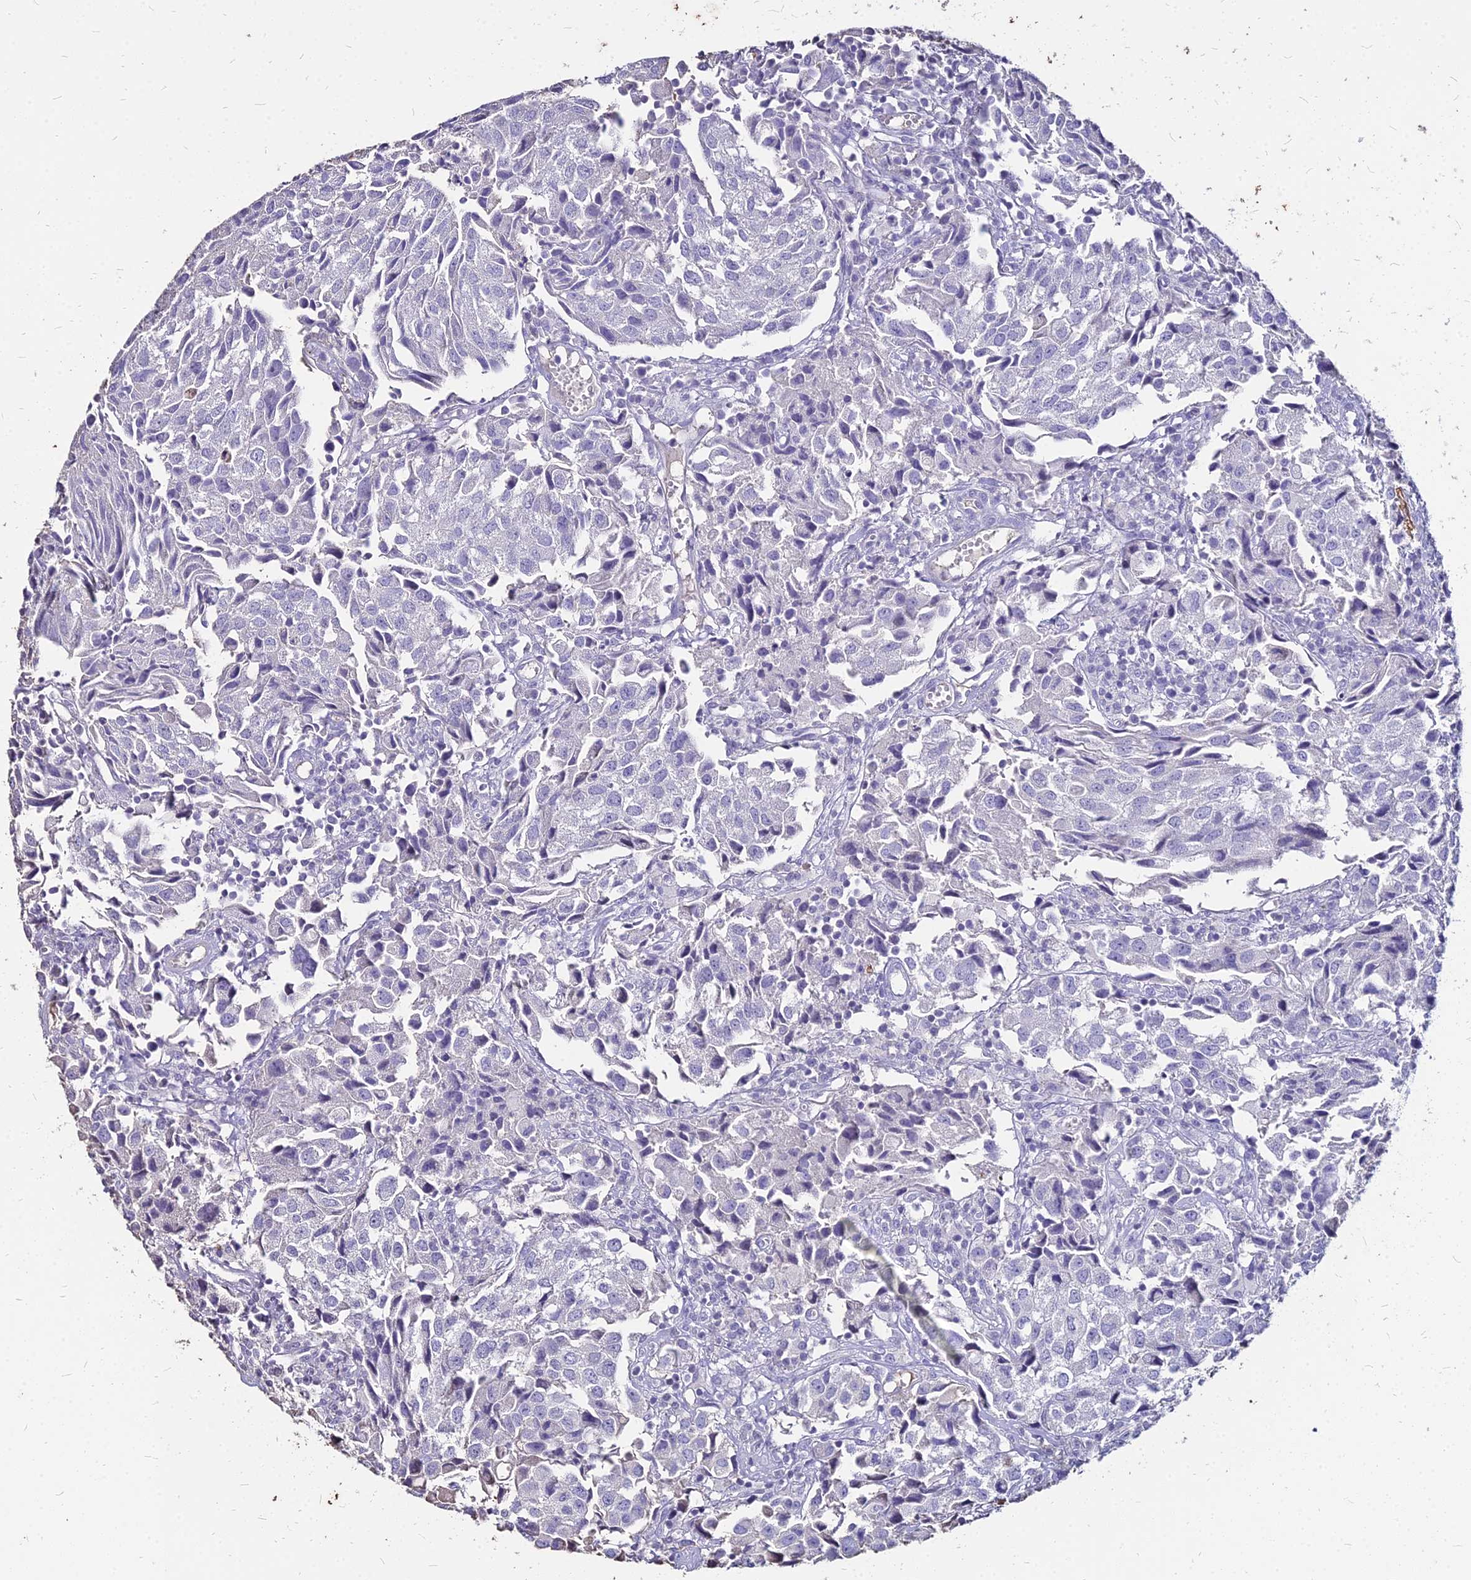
{"staining": {"intensity": "negative", "quantity": "none", "location": "none"}, "tissue": "urothelial cancer", "cell_type": "Tumor cells", "image_type": "cancer", "snomed": [{"axis": "morphology", "description": "Urothelial carcinoma, High grade"}, {"axis": "topography", "description": "Urinary bladder"}], "caption": "Tumor cells are negative for brown protein staining in high-grade urothelial carcinoma.", "gene": "NME5", "patient": {"sex": "female", "age": 75}}